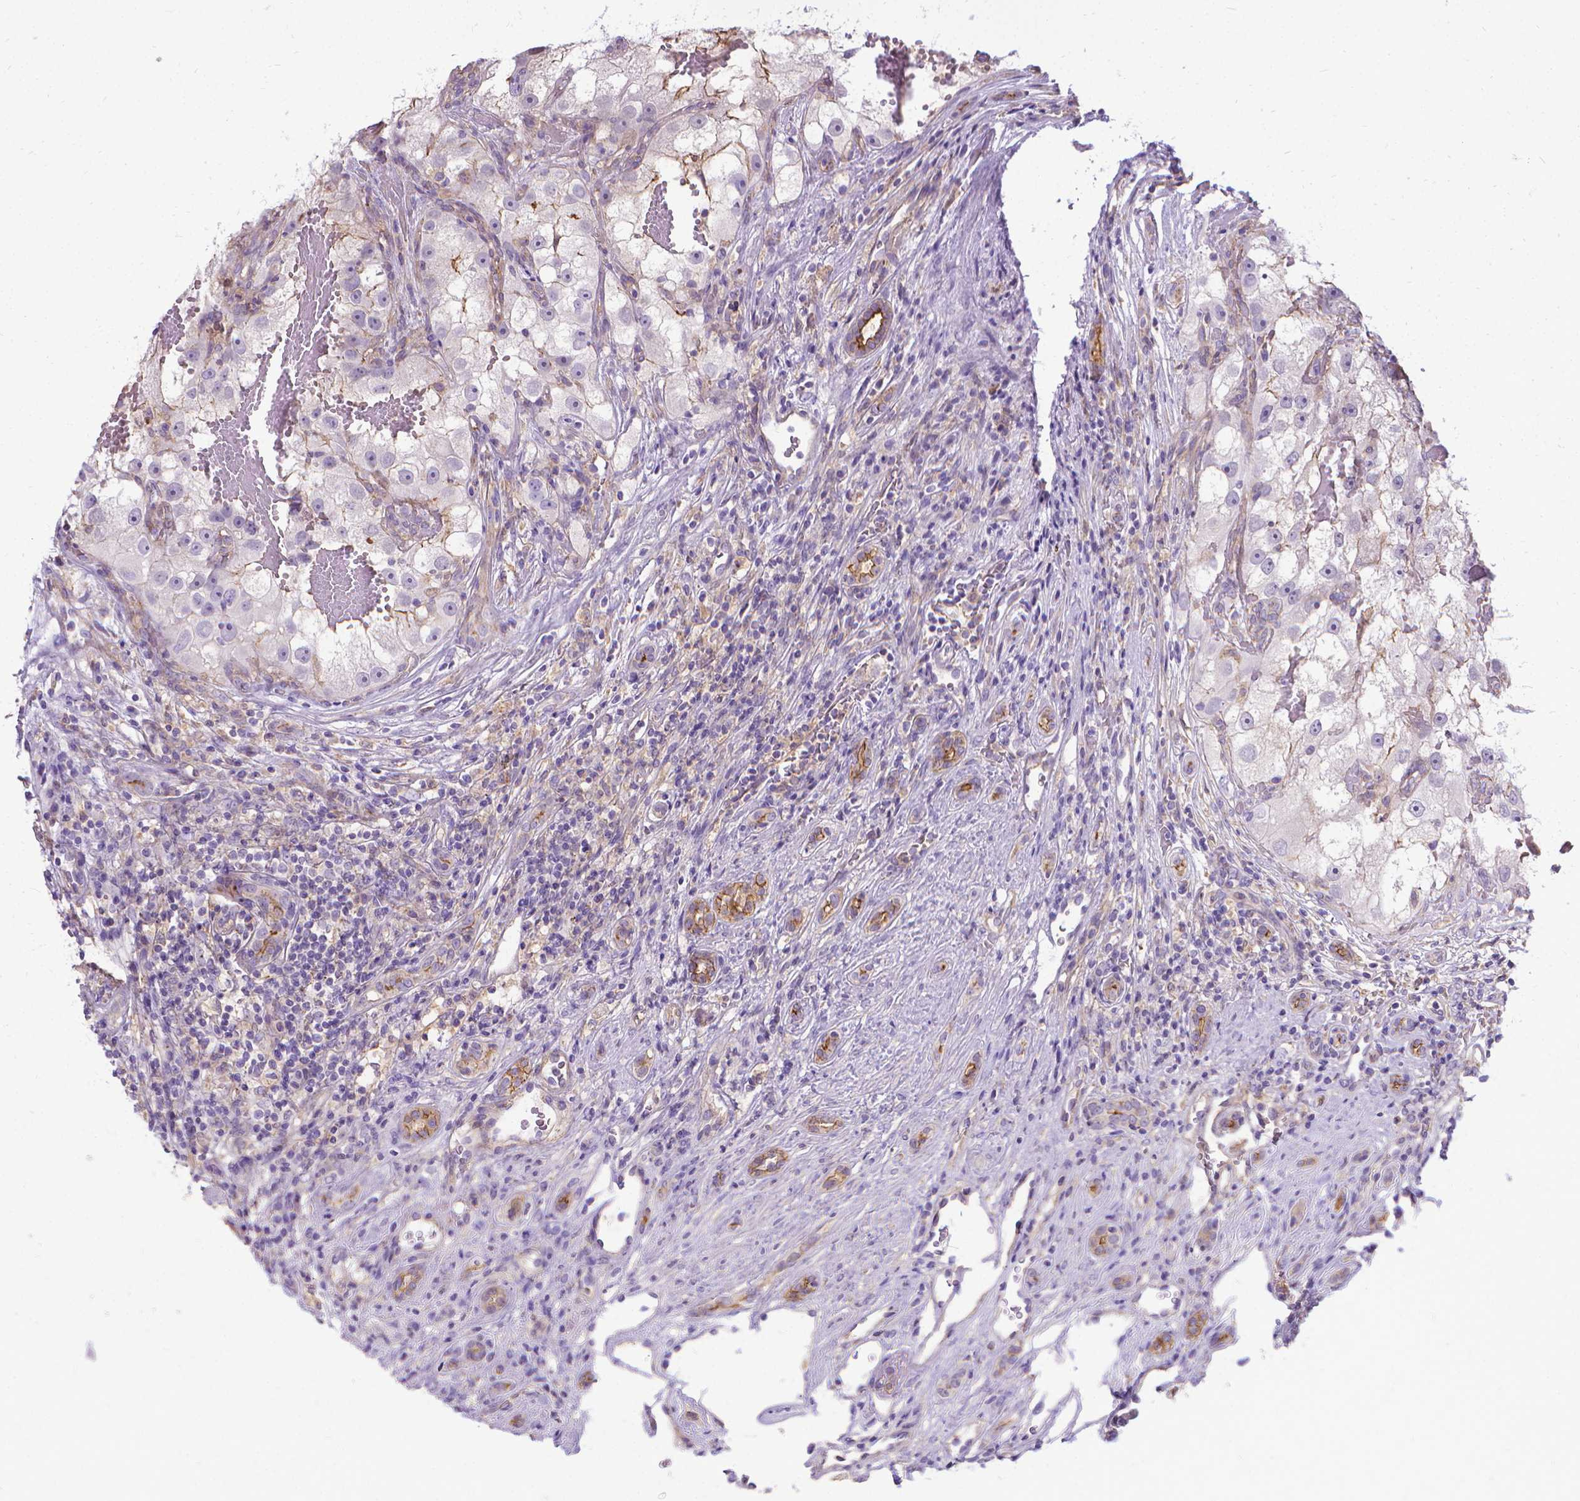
{"staining": {"intensity": "negative", "quantity": "none", "location": "none"}, "tissue": "renal cancer", "cell_type": "Tumor cells", "image_type": "cancer", "snomed": [{"axis": "morphology", "description": "Adenocarcinoma, NOS"}, {"axis": "topography", "description": "Kidney"}], "caption": "Tumor cells show no significant positivity in renal cancer (adenocarcinoma). (Brightfield microscopy of DAB immunohistochemistry at high magnification).", "gene": "CFAP299", "patient": {"sex": "male", "age": 63}}